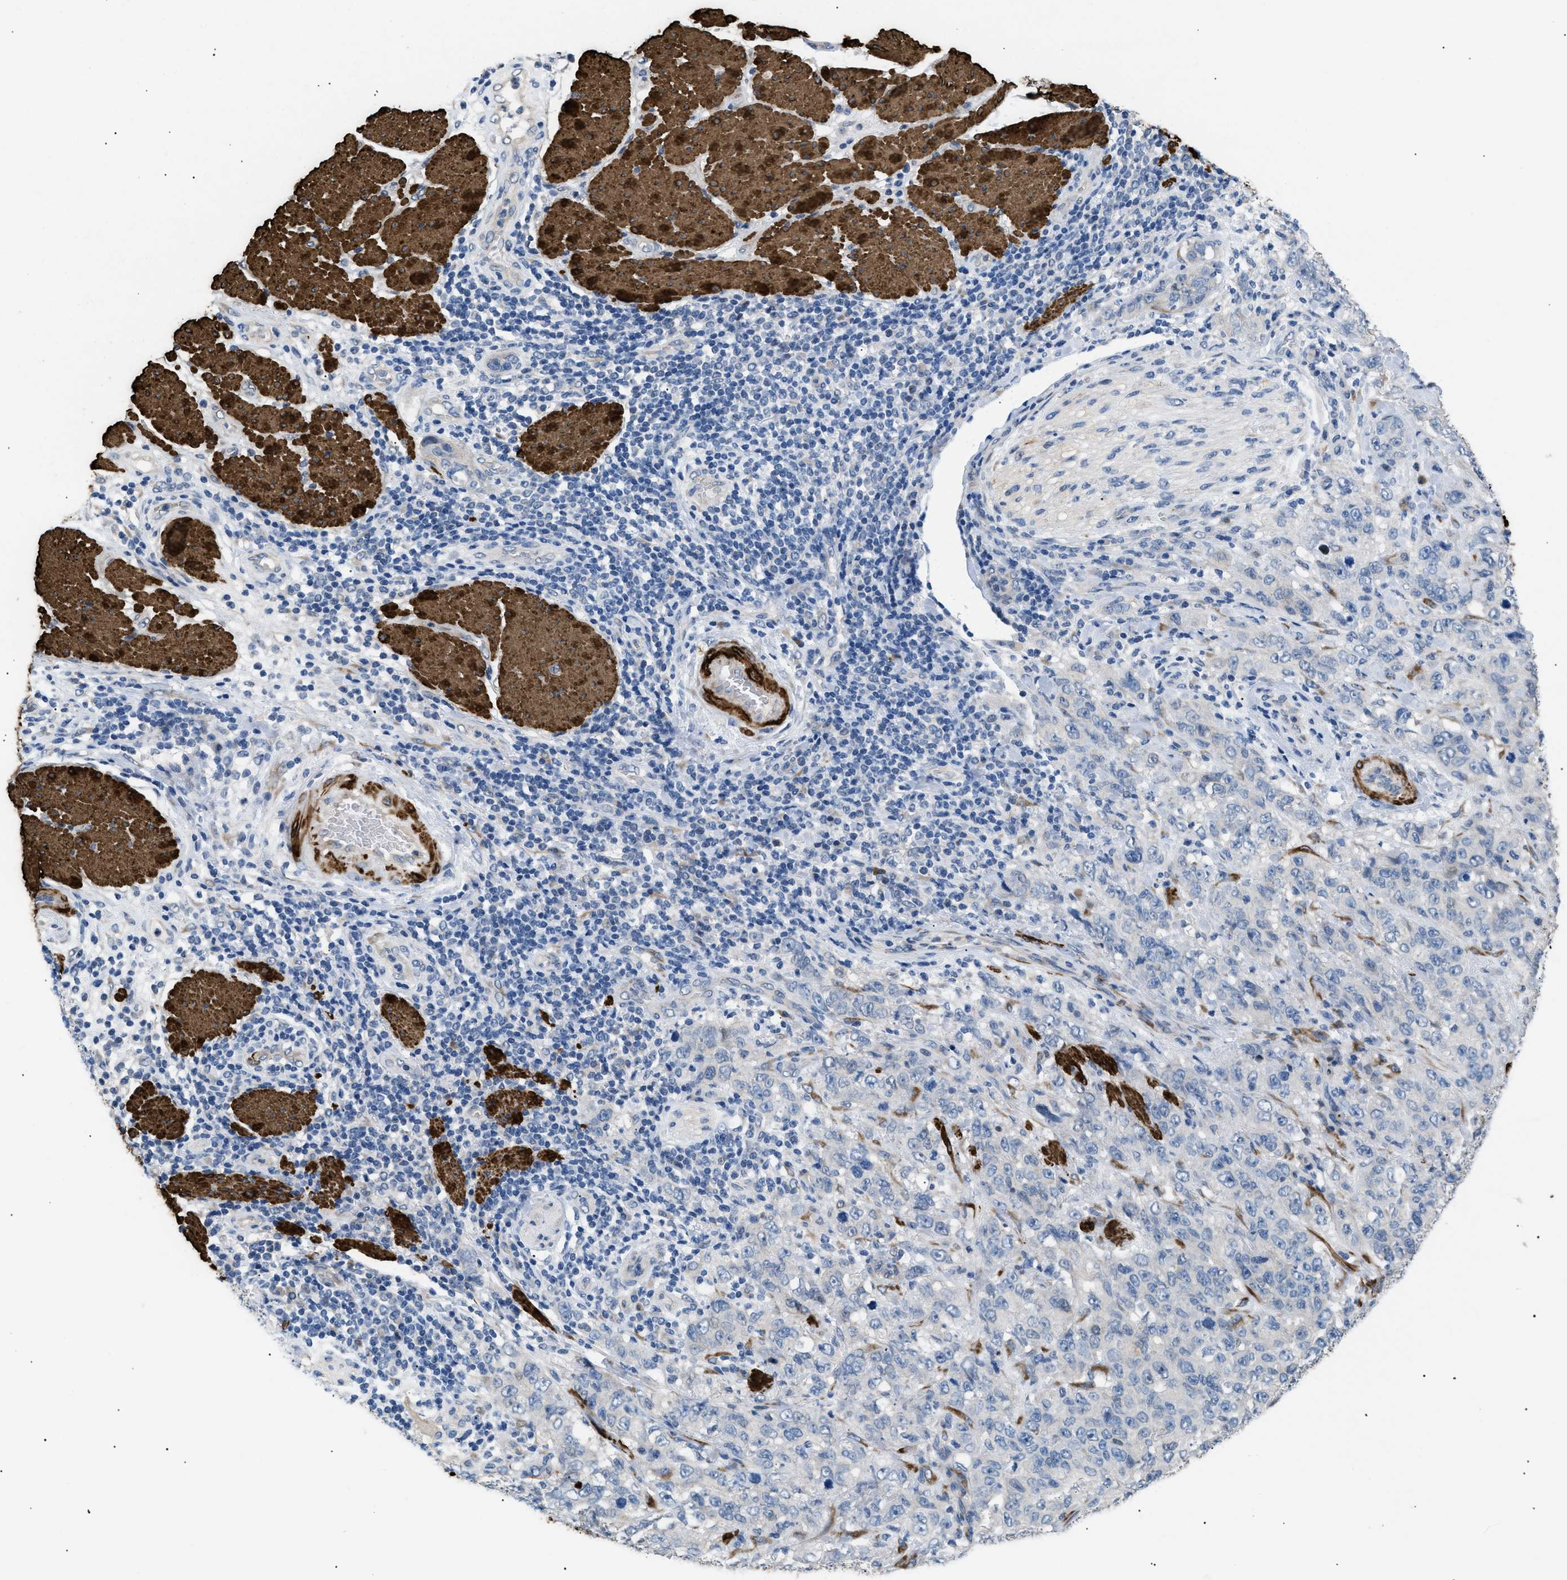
{"staining": {"intensity": "negative", "quantity": "none", "location": "none"}, "tissue": "stomach cancer", "cell_type": "Tumor cells", "image_type": "cancer", "snomed": [{"axis": "morphology", "description": "Adenocarcinoma, NOS"}, {"axis": "topography", "description": "Stomach"}], "caption": "This is an IHC image of stomach adenocarcinoma. There is no positivity in tumor cells.", "gene": "ICA1", "patient": {"sex": "male", "age": 48}}